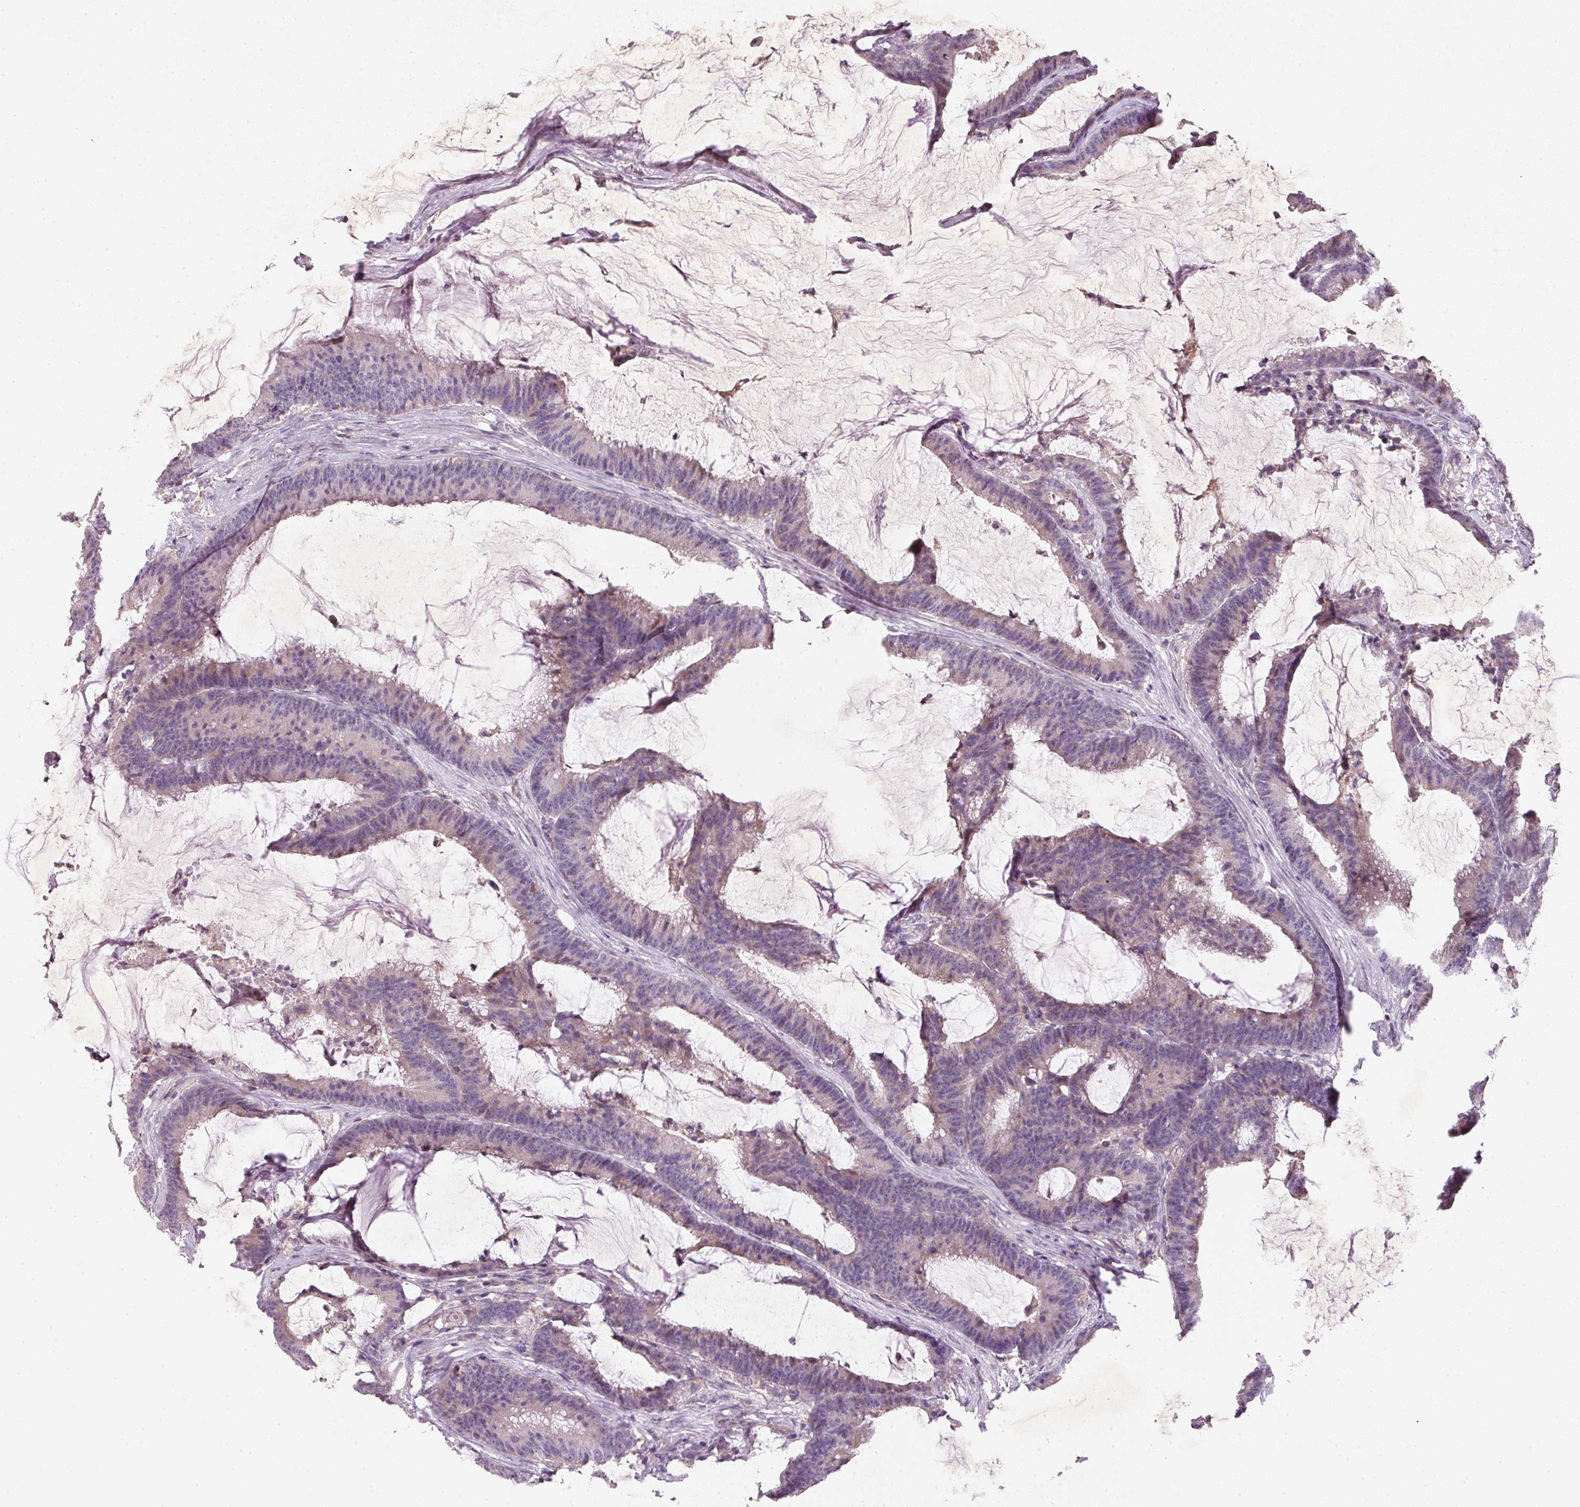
{"staining": {"intensity": "weak", "quantity": "<25%", "location": "cytoplasmic/membranous"}, "tissue": "colorectal cancer", "cell_type": "Tumor cells", "image_type": "cancer", "snomed": [{"axis": "morphology", "description": "Adenocarcinoma, NOS"}, {"axis": "topography", "description": "Colon"}], "caption": "Histopathology image shows no protein staining in tumor cells of colorectal cancer tissue.", "gene": "KCNK15", "patient": {"sex": "female", "age": 78}}